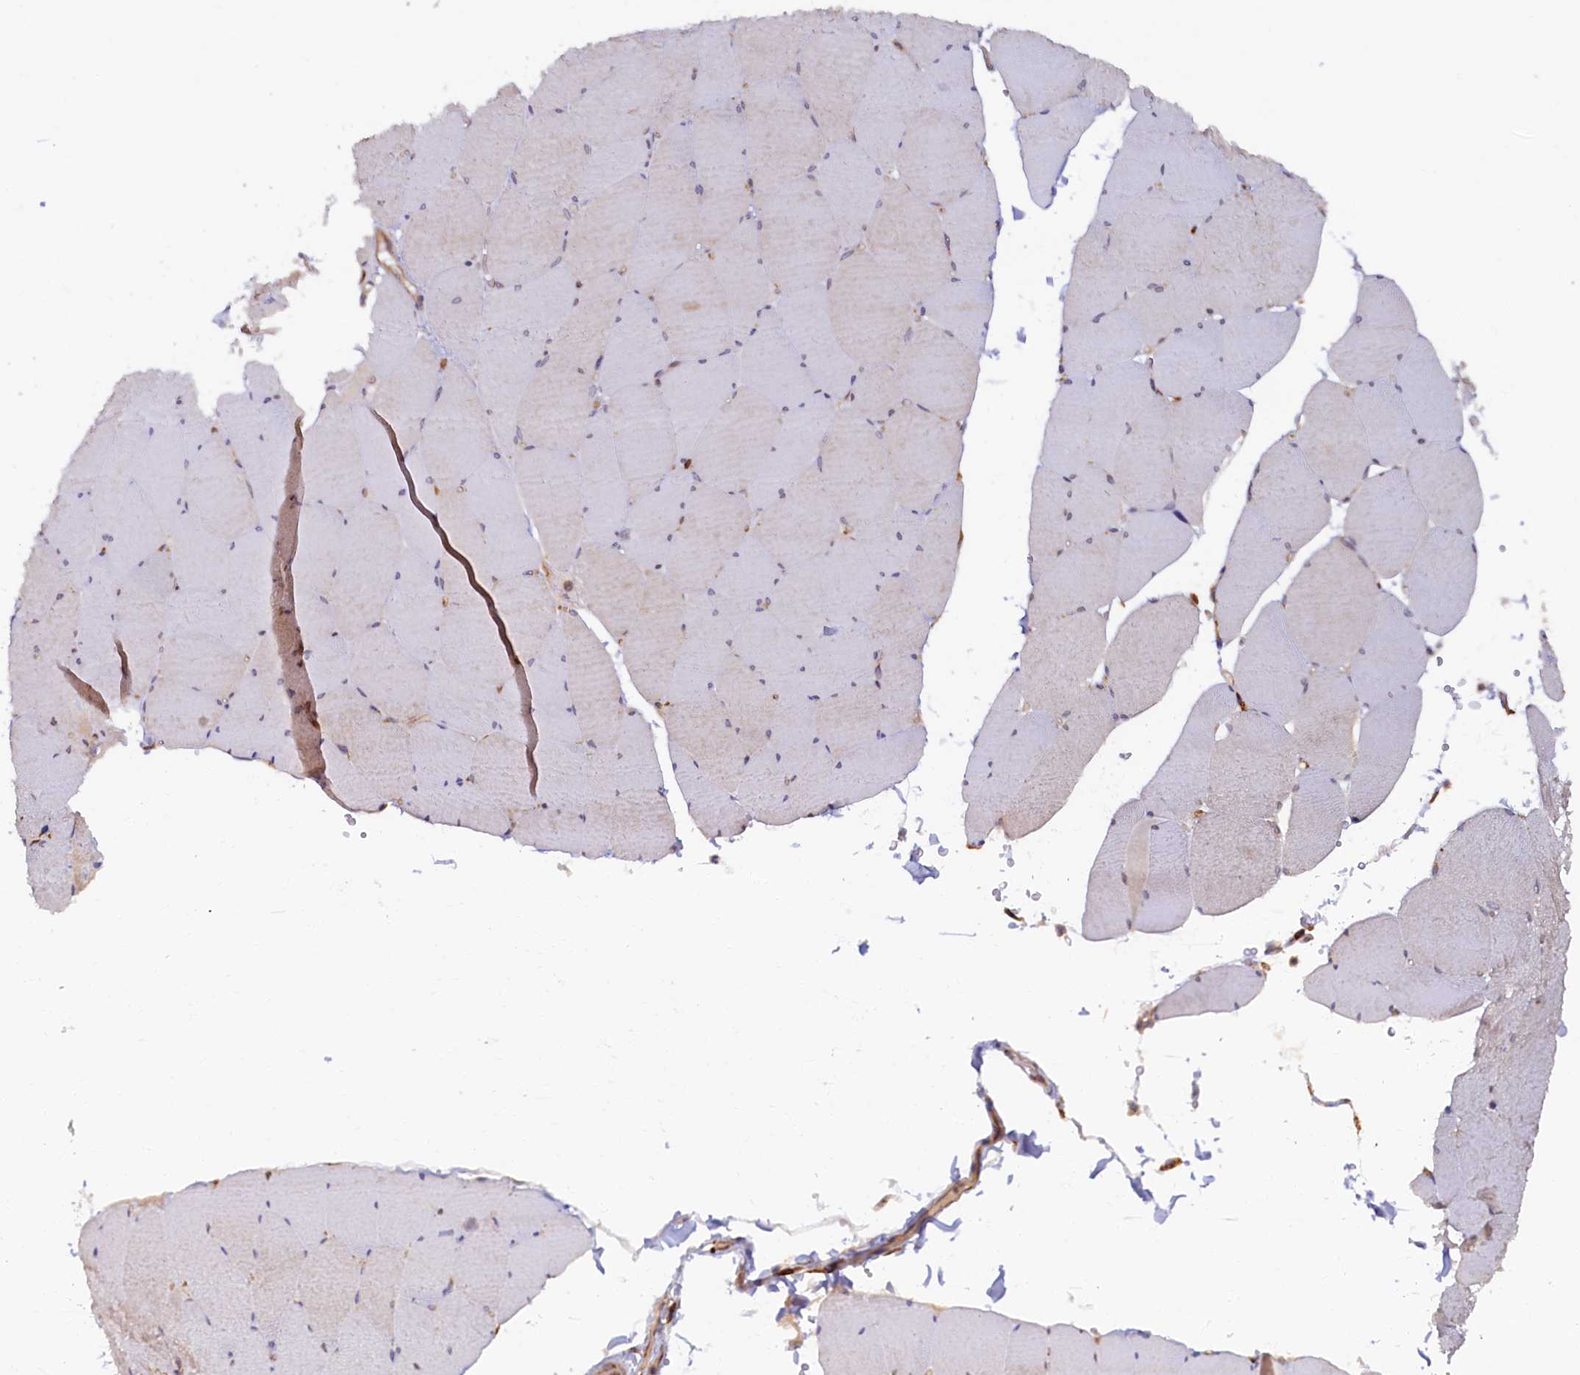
{"staining": {"intensity": "weak", "quantity": "<25%", "location": "cytoplasmic/membranous"}, "tissue": "skeletal muscle", "cell_type": "Myocytes", "image_type": "normal", "snomed": [{"axis": "morphology", "description": "Normal tissue, NOS"}, {"axis": "topography", "description": "Skeletal muscle"}, {"axis": "topography", "description": "Head-Neck"}], "caption": "DAB (3,3'-diaminobenzidine) immunohistochemical staining of normal skeletal muscle demonstrates no significant staining in myocytes.", "gene": "STX12", "patient": {"sex": "male", "age": 66}}